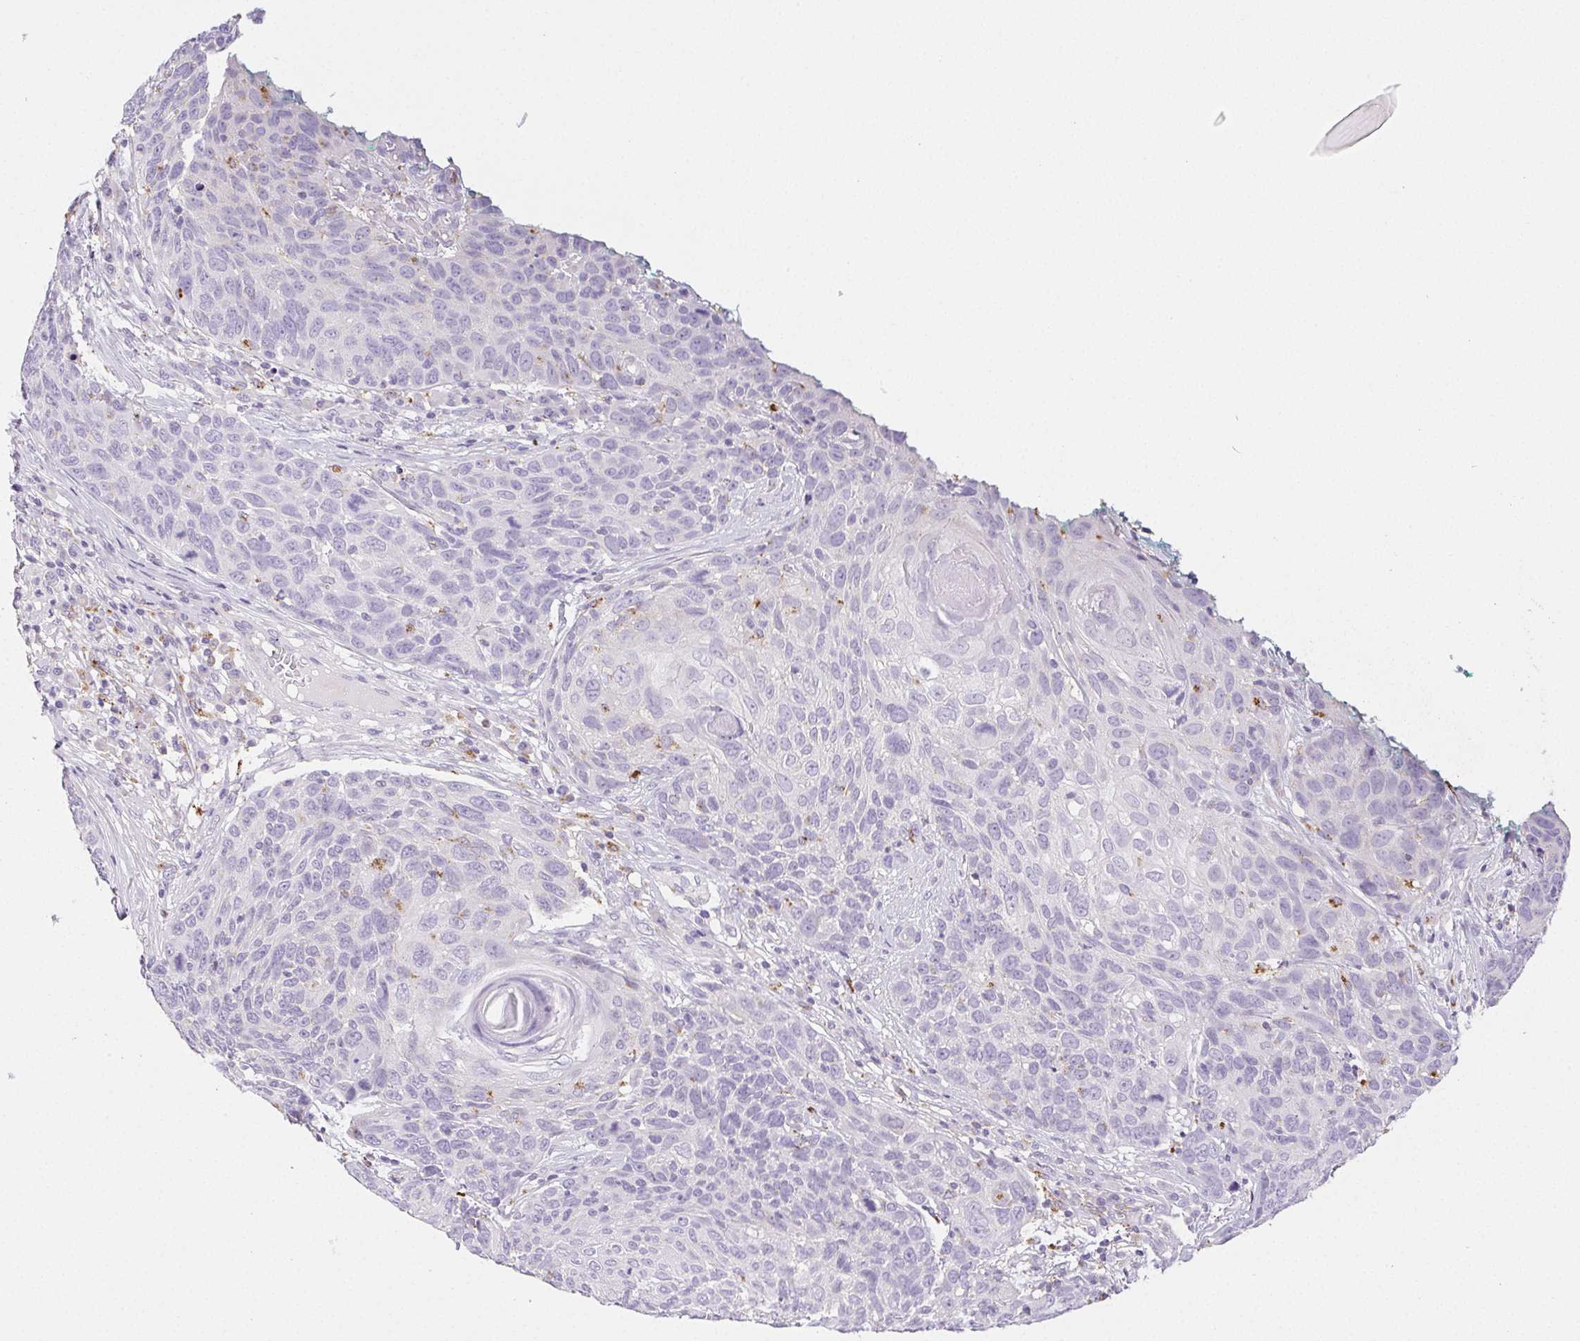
{"staining": {"intensity": "negative", "quantity": "none", "location": "none"}, "tissue": "skin cancer", "cell_type": "Tumor cells", "image_type": "cancer", "snomed": [{"axis": "morphology", "description": "Squamous cell carcinoma, NOS"}, {"axis": "topography", "description": "Skin"}], "caption": "An immunohistochemistry (IHC) histopathology image of skin cancer (squamous cell carcinoma) is shown. There is no staining in tumor cells of skin cancer (squamous cell carcinoma). The staining was performed using DAB to visualize the protein expression in brown, while the nuclei were stained in blue with hematoxylin (Magnification: 20x).", "gene": "LIPA", "patient": {"sex": "male", "age": 92}}